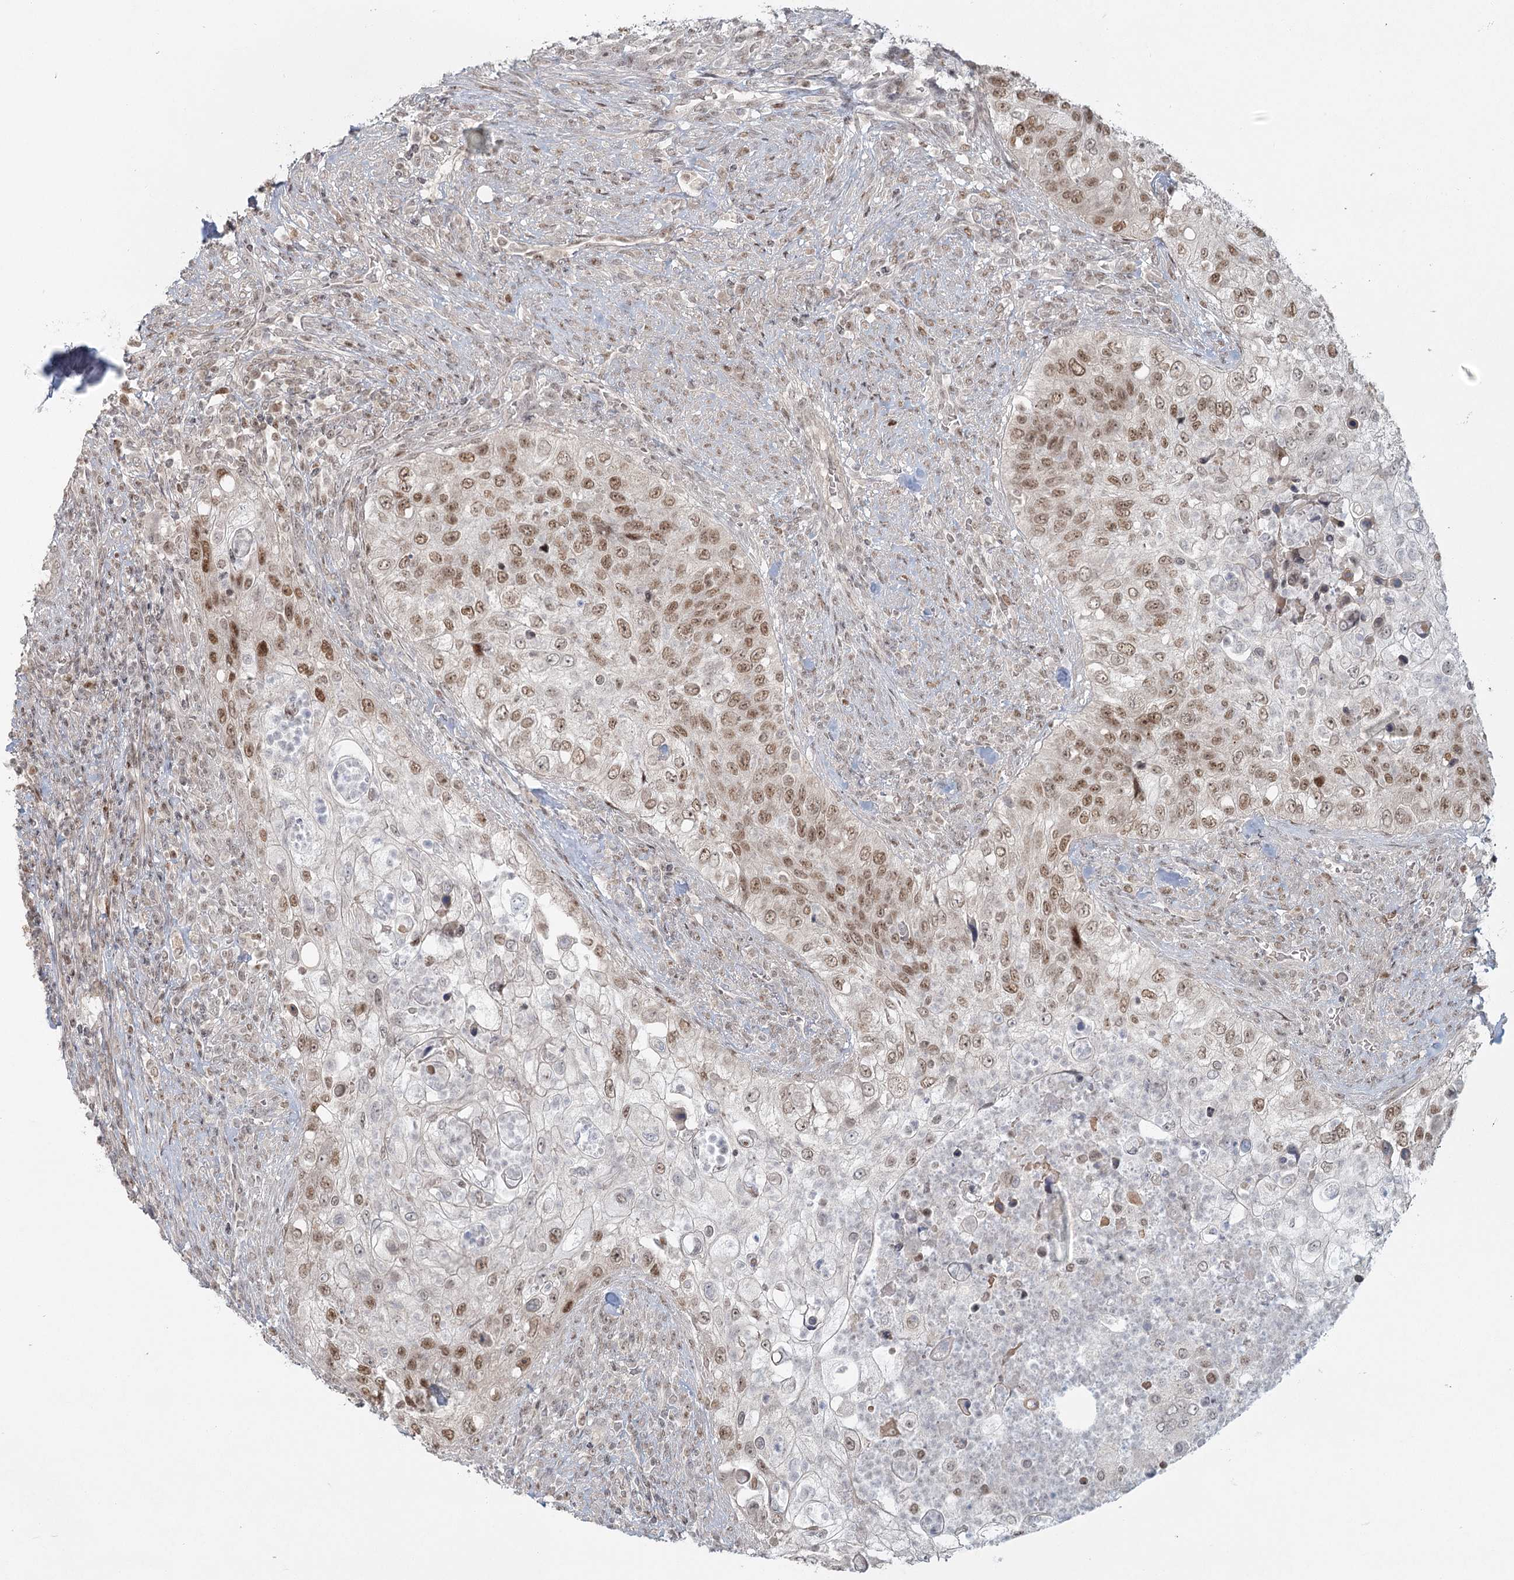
{"staining": {"intensity": "moderate", "quantity": ">75%", "location": "nuclear"}, "tissue": "urothelial cancer", "cell_type": "Tumor cells", "image_type": "cancer", "snomed": [{"axis": "morphology", "description": "Urothelial carcinoma, High grade"}, {"axis": "topography", "description": "Urinary bladder"}], "caption": "This is an image of immunohistochemistry (IHC) staining of high-grade urothelial carcinoma, which shows moderate positivity in the nuclear of tumor cells.", "gene": "R3HCC1L", "patient": {"sex": "female", "age": 60}}